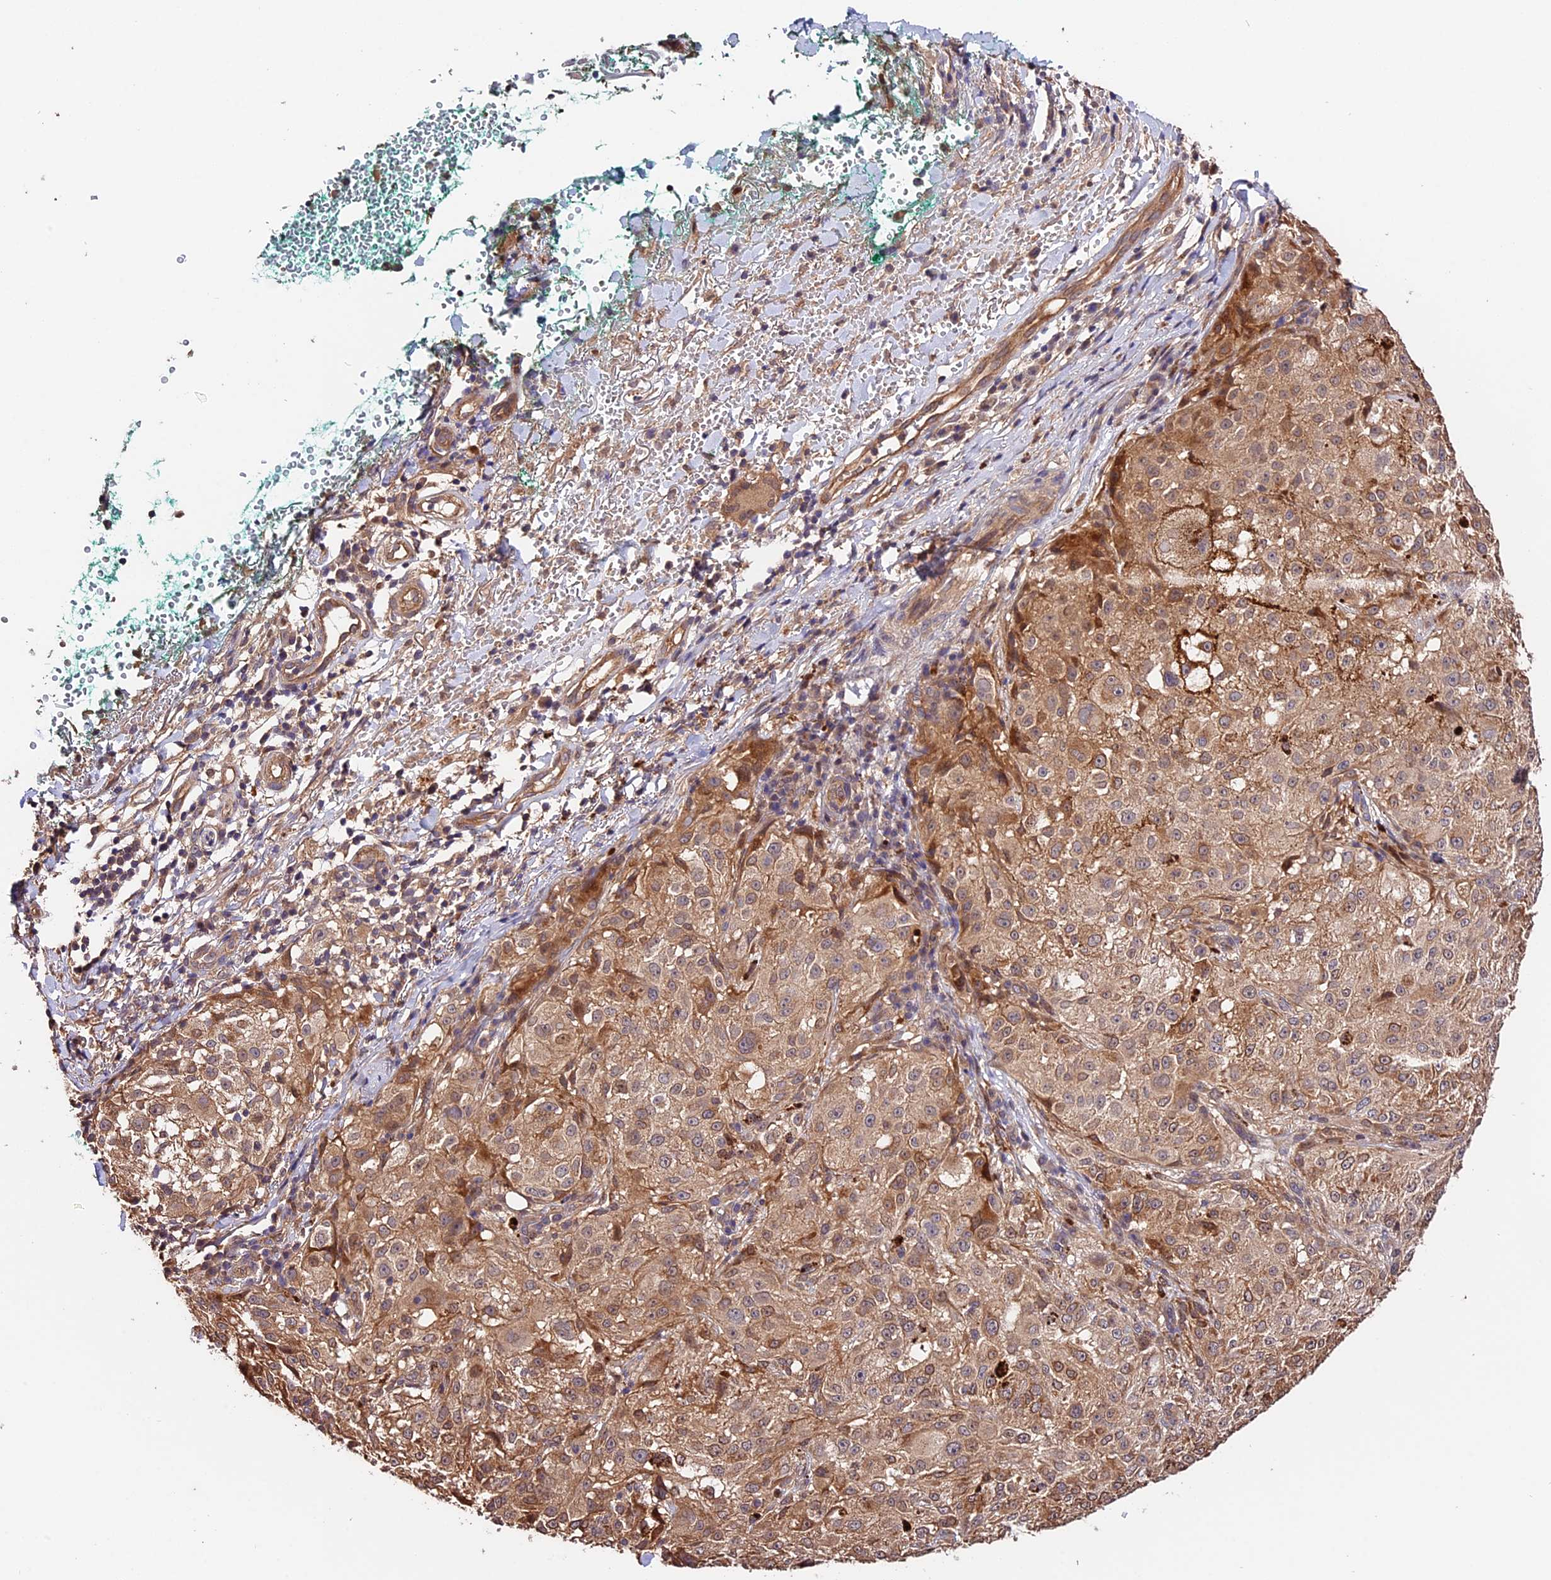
{"staining": {"intensity": "moderate", "quantity": ">75%", "location": "cytoplasmic/membranous"}, "tissue": "melanoma", "cell_type": "Tumor cells", "image_type": "cancer", "snomed": [{"axis": "morphology", "description": "Necrosis, NOS"}, {"axis": "morphology", "description": "Malignant melanoma, NOS"}, {"axis": "topography", "description": "Skin"}], "caption": "Malignant melanoma stained for a protein demonstrates moderate cytoplasmic/membranous positivity in tumor cells.", "gene": "CES3", "patient": {"sex": "female", "age": 87}}